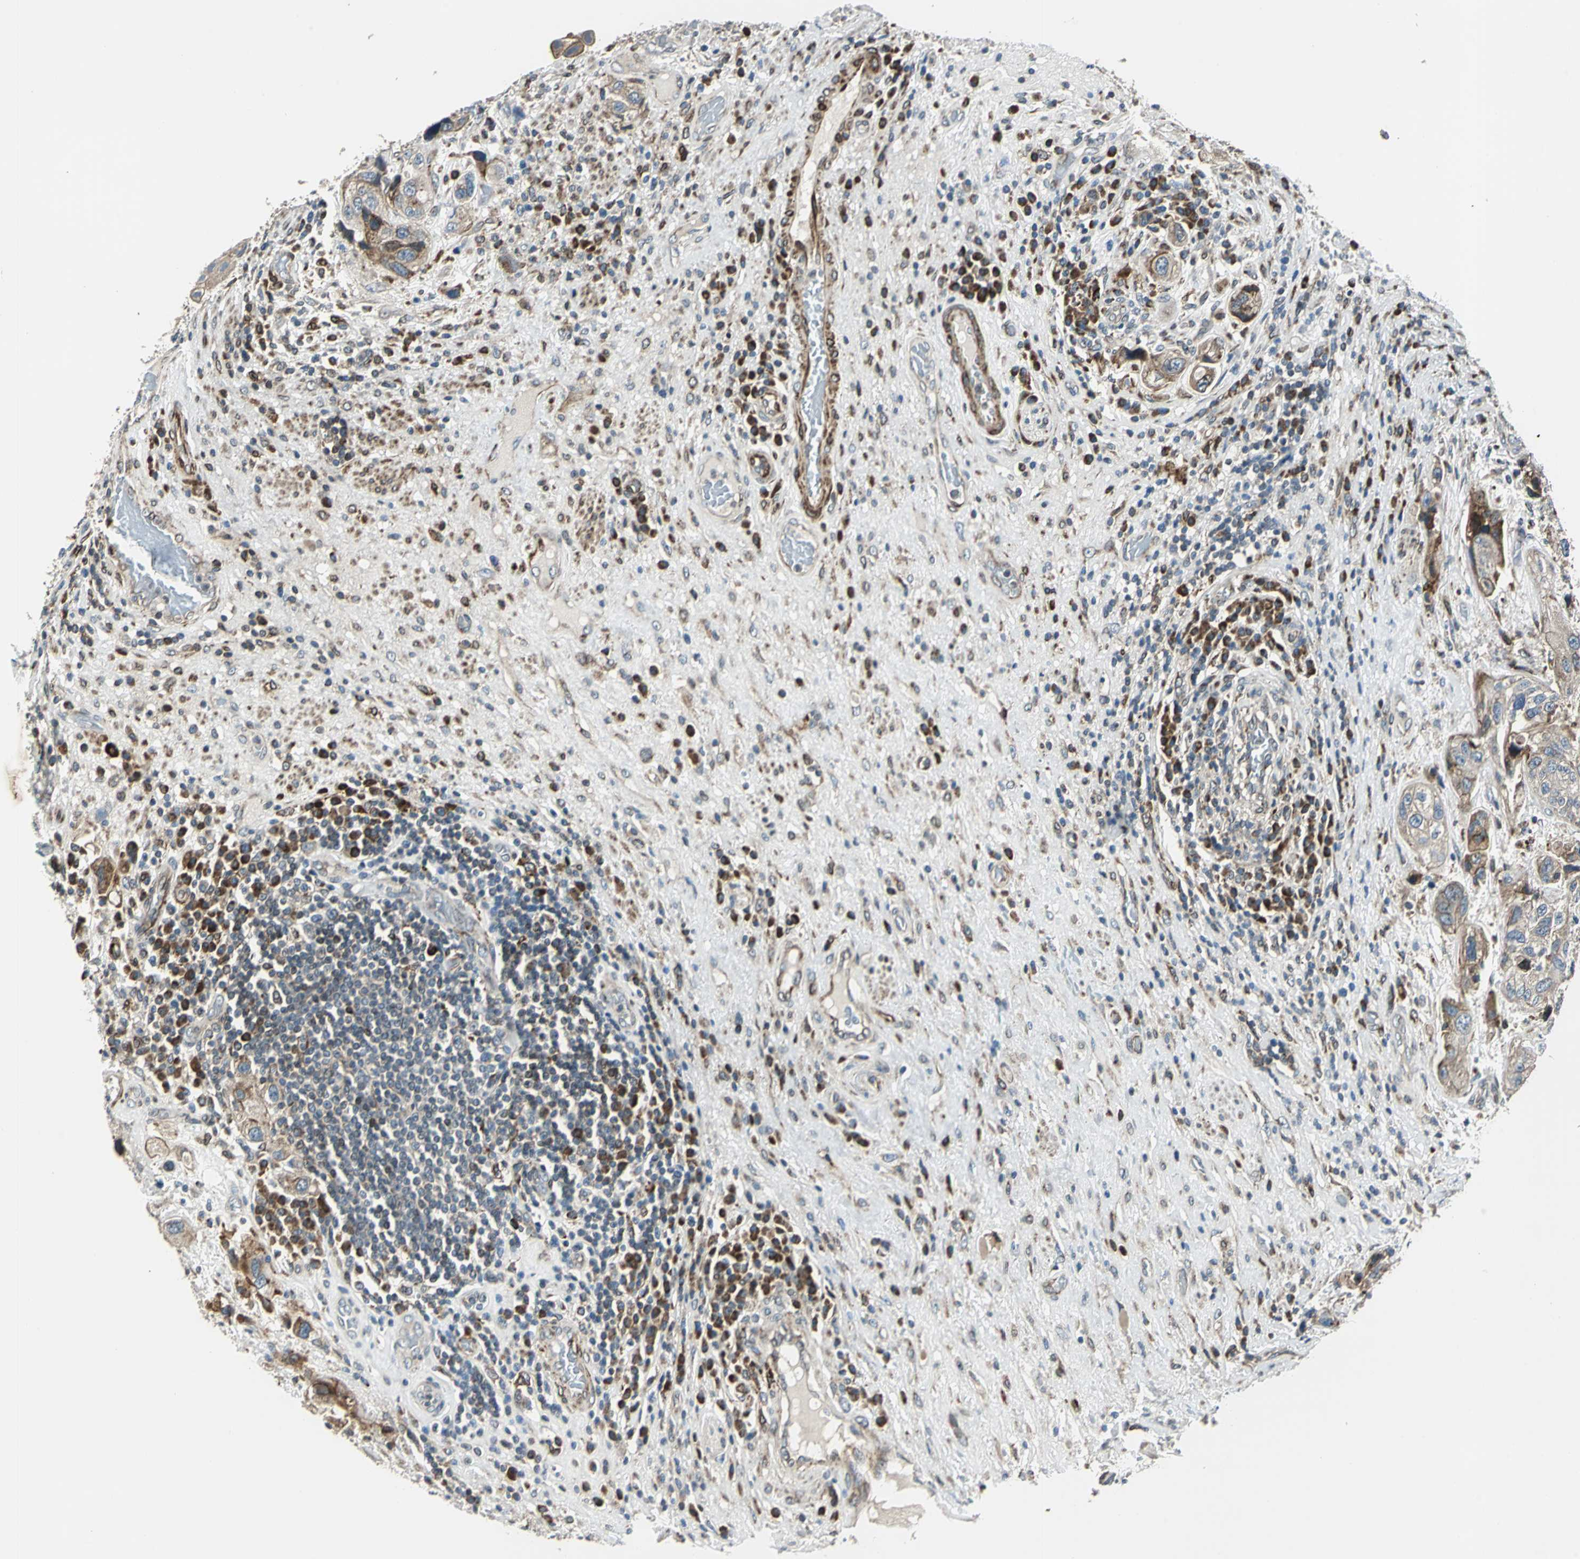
{"staining": {"intensity": "moderate", "quantity": "25%-75%", "location": "cytoplasmic/membranous"}, "tissue": "urothelial cancer", "cell_type": "Tumor cells", "image_type": "cancer", "snomed": [{"axis": "morphology", "description": "Urothelial carcinoma, High grade"}, {"axis": "topography", "description": "Urinary bladder"}], "caption": "Immunohistochemistry of human high-grade urothelial carcinoma demonstrates medium levels of moderate cytoplasmic/membranous positivity in about 25%-75% of tumor cells.", "gene": "HTATIP2", "patient": {"sex": "female", "age": 64}}